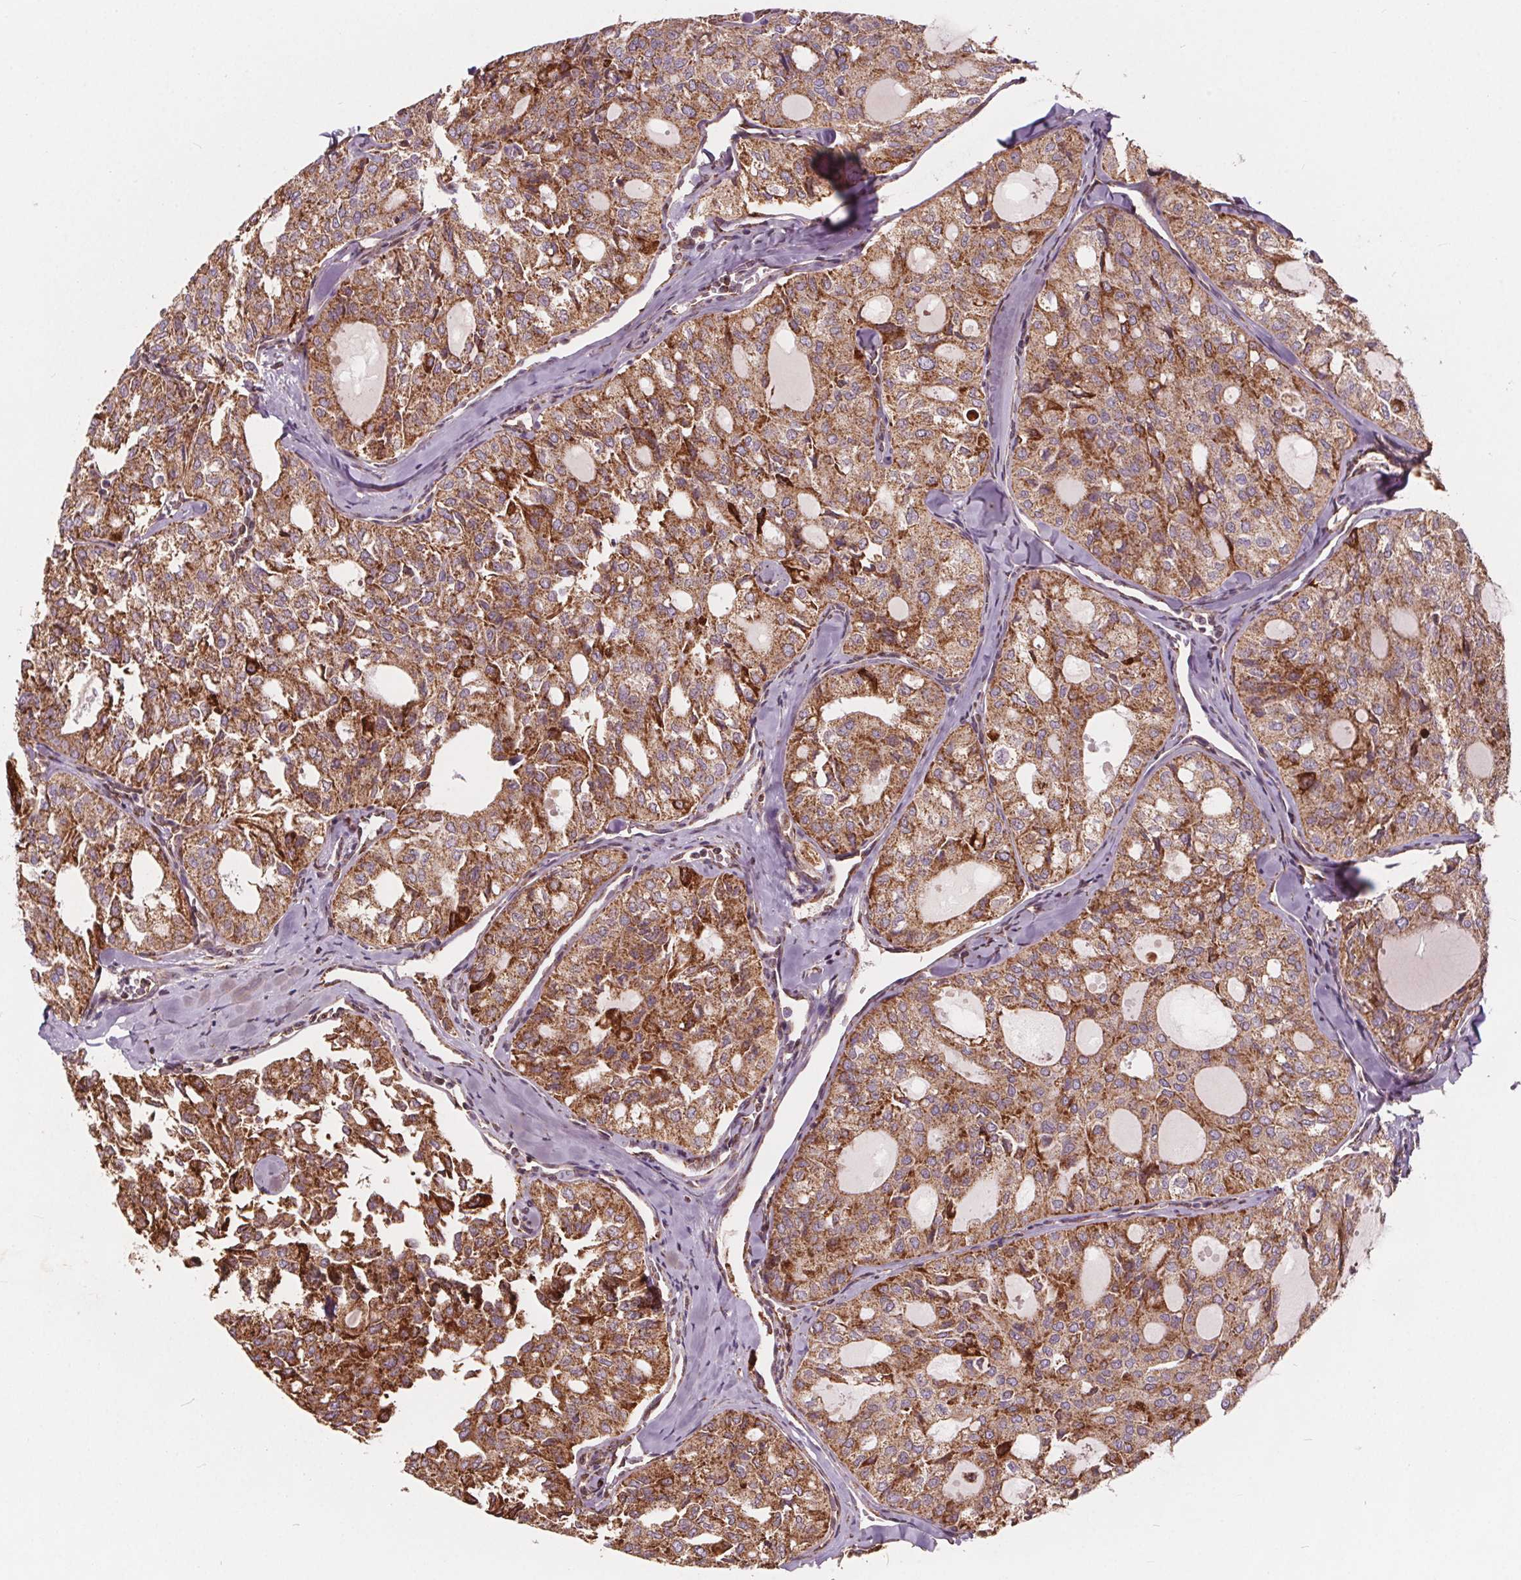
{"staining": {"intensity": "moderate", "quantity": ">75%", "location": "cytoplasmic/membranous"}, "tissue": "thyroid cancer", "cell_type": "Tumor cells", "image_type": "cancer", "snomed": [{"axis": "morphology", "description": "Follicular adenoma carcinoma, NOS"}, {"axis": "topography", "description": "Thyroid gland"}], "caption": "This histopathology image reveals follicular adenoma carcinoma (thyroid) stained with immunohistochemistry to label a protein in brown. The cytoplasmic/membranous of tumor cells show moderate positivity for the protein. Nuclei are counter-stained blue.", "gene": "PLSCR3", "patient": {"sex": "male", "age": 75}}